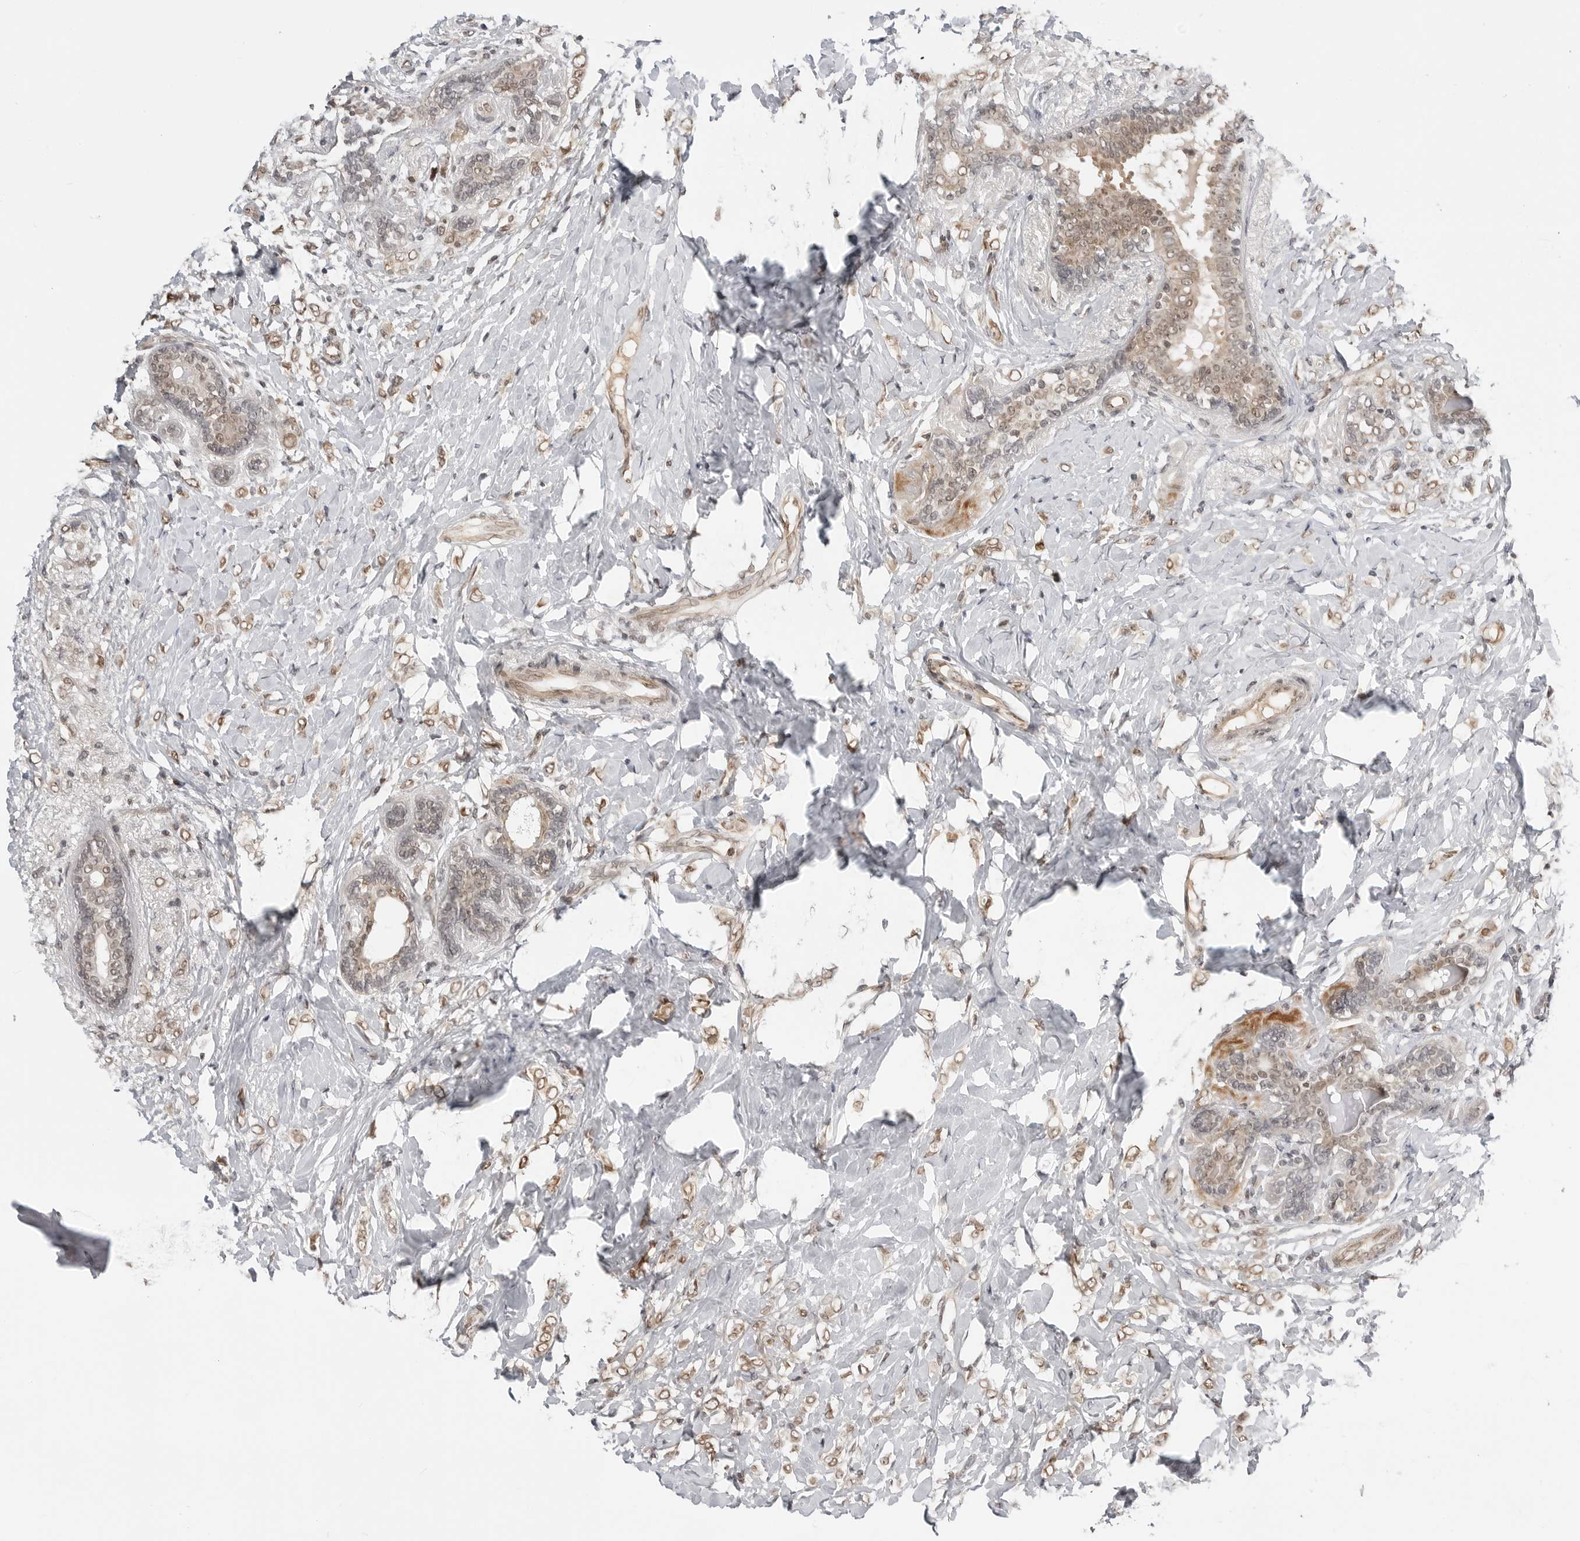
{"staining": {"intensity": "moderate", "quantity": ">75%", "location": "nuclear"}, "tissue": "breast cancer", "cell_type": "Tumor cells", "image_type": "cancer", "snomed": [{"axis": "morphology", "description": "Normal tissue, NOS"}, {"axis": "morphology", "description": "Lobular carcinoma"}, {"axis": "topography", "description": "Breast"}], "caption": "Protein staining shows moderate nuclear staining in about >75% of tumor cells in breast lobular carcinoma. (IHC, brightfield microscopy, high magnification).", "gene": "C8orf33", "patient": {"sex": "female", "age": 47}}